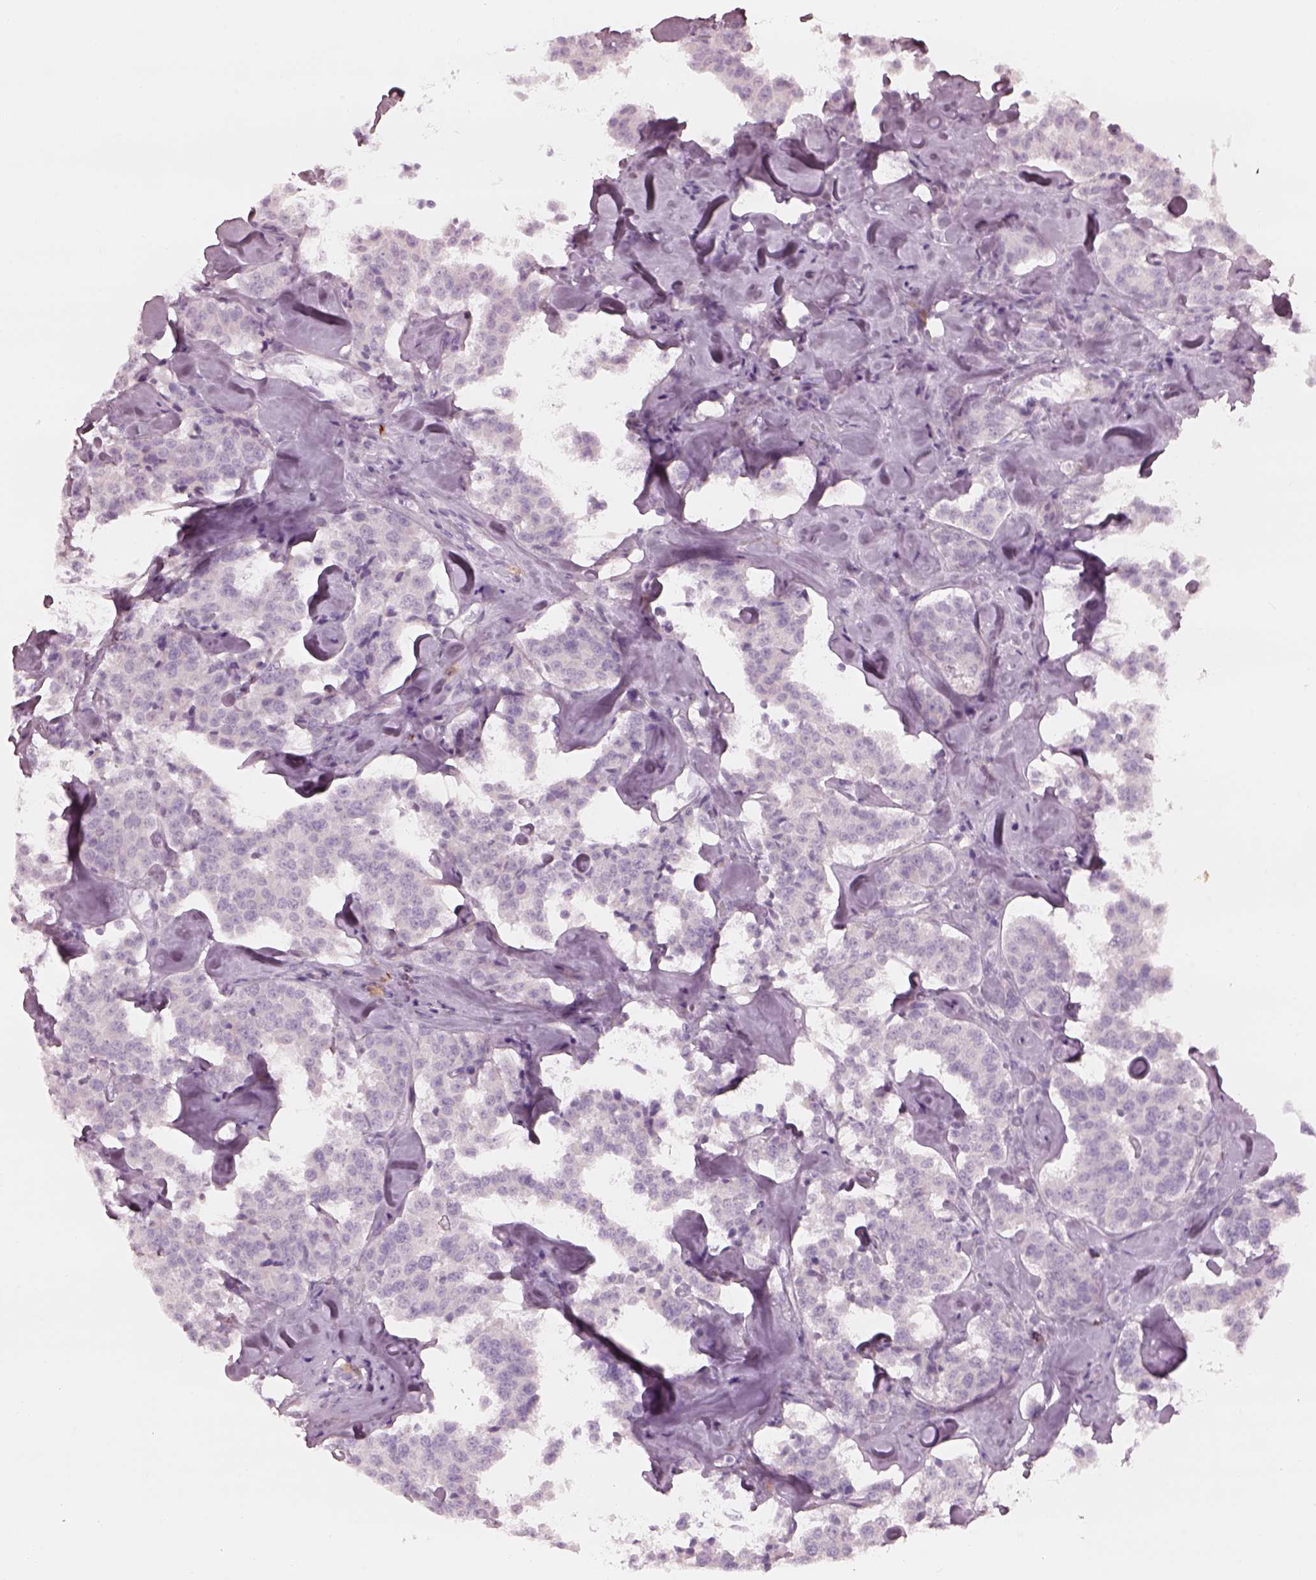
{"staining": {"intensity": "negative", "quantity": "none", "location": "none"}, "tissue": "carcinoid", "cell_type": "Tumor cells", "image_type": "cancer", "snomed": [{"axis": "morphology", "description": "Carcinoid, malignant, NOS"}, {"axis": "topography", "description": "Pancreas"}], "caption": "IHC of carcinoid exhibits no positivity in tumor cells. (DAB (3,3'-diaminobenzidine) IHC with hematoxylin counter stain).", "gene": "RSPH9", "patient": {"sex": "male", "age": 41}}